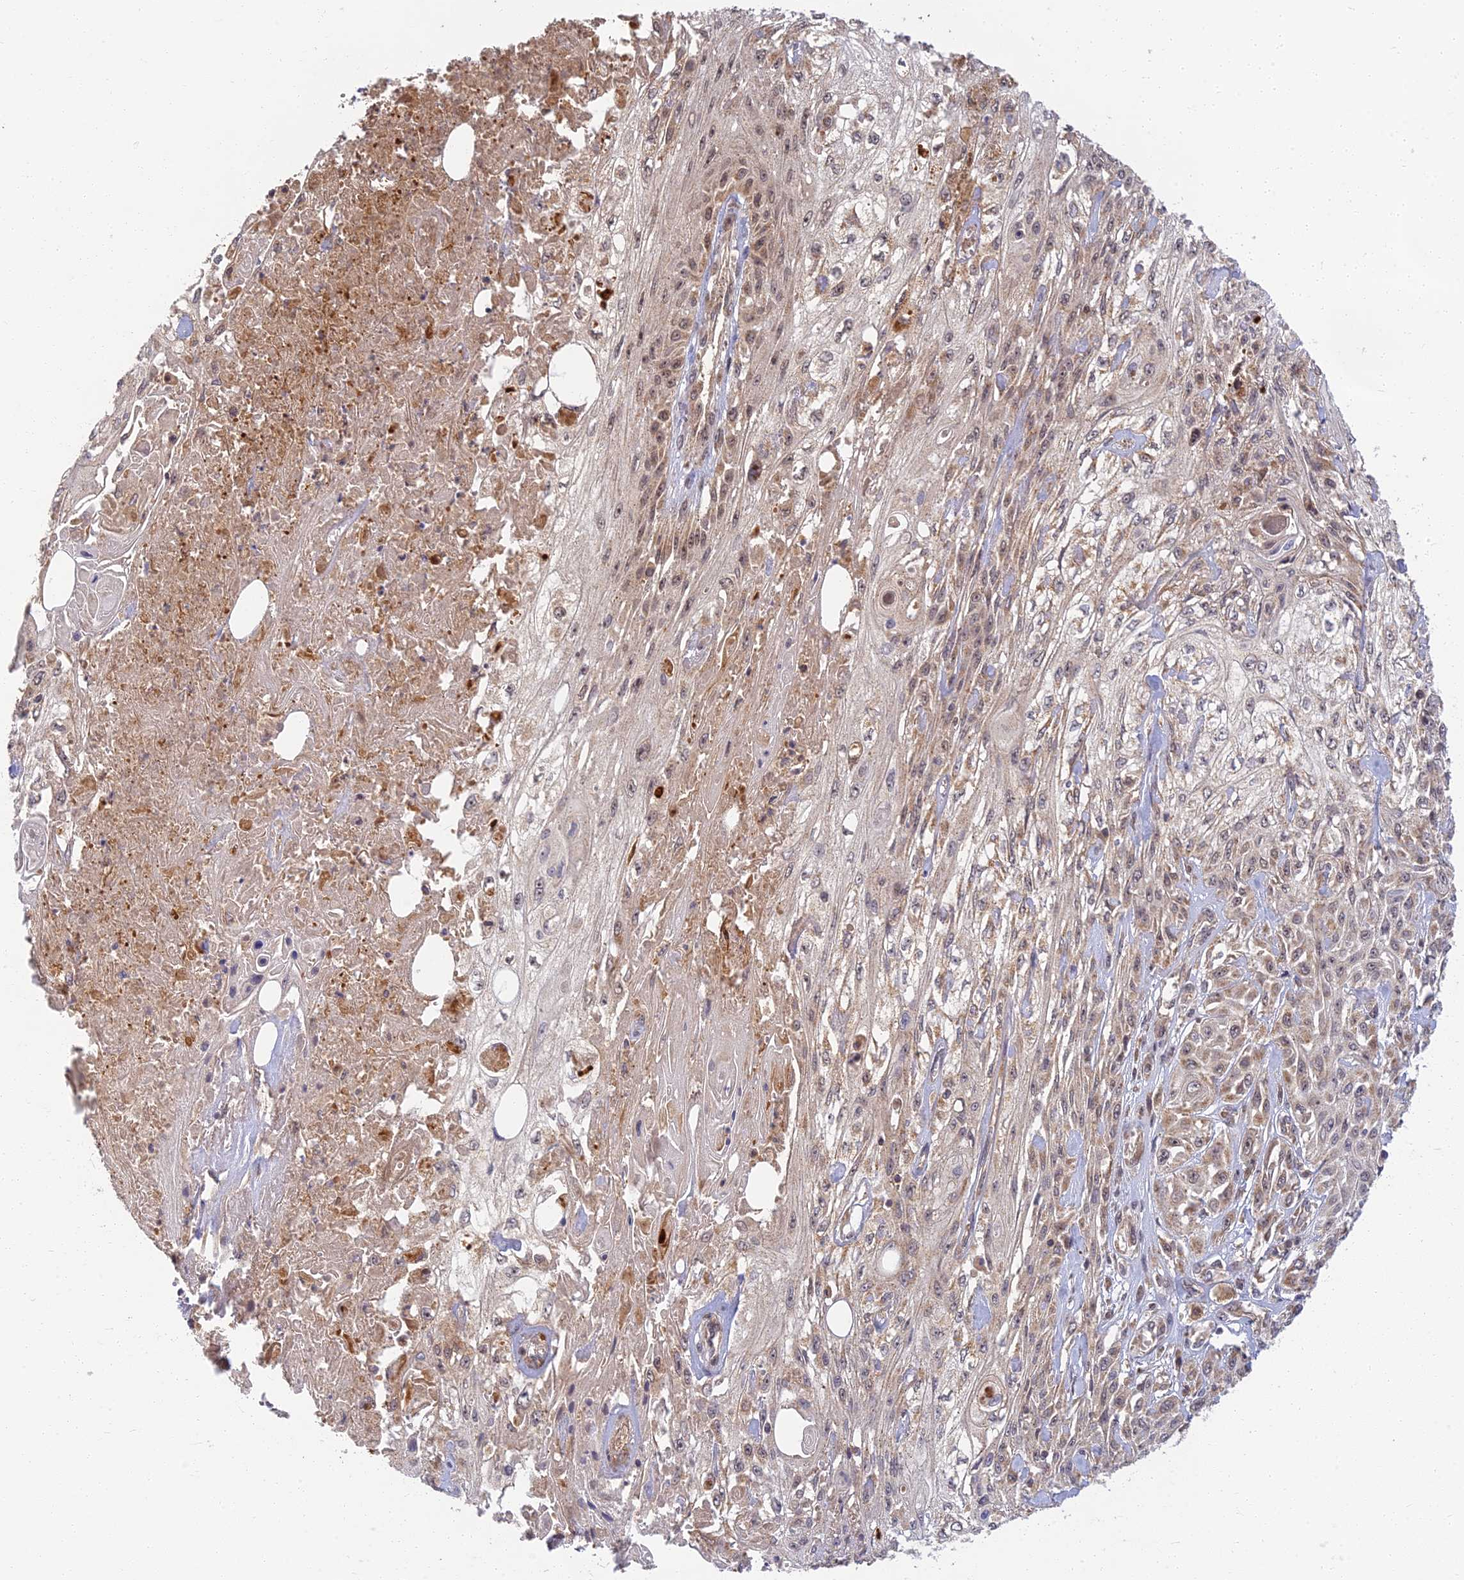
{"staining": {"intensity": "moderate", "quantity": ">75%", "location": "cytoplasmic/membranous"}, "tissue": "skin cancer", "cell_type": "Tumor cells", "image_type": "cancer", "snomed": [{"axis": "morphology", "description": "Squamous cell carcinoma, NOS"}, {"axis": "morphology", "description": "Squamous cell carcinoma, metastatic, NOS"}, {"axis": "topography", "description": "Skin"}, {"axis": "topography", "description": "Lymph node"}], "caption": "Tumor cells display medium levels of moderate cytoplasmic/membranous expression in approximately >75% of cells in squamous cell carcinoma (skin).", "gene": "RGL3", "patient": {"sex": "male", "age": 75}}